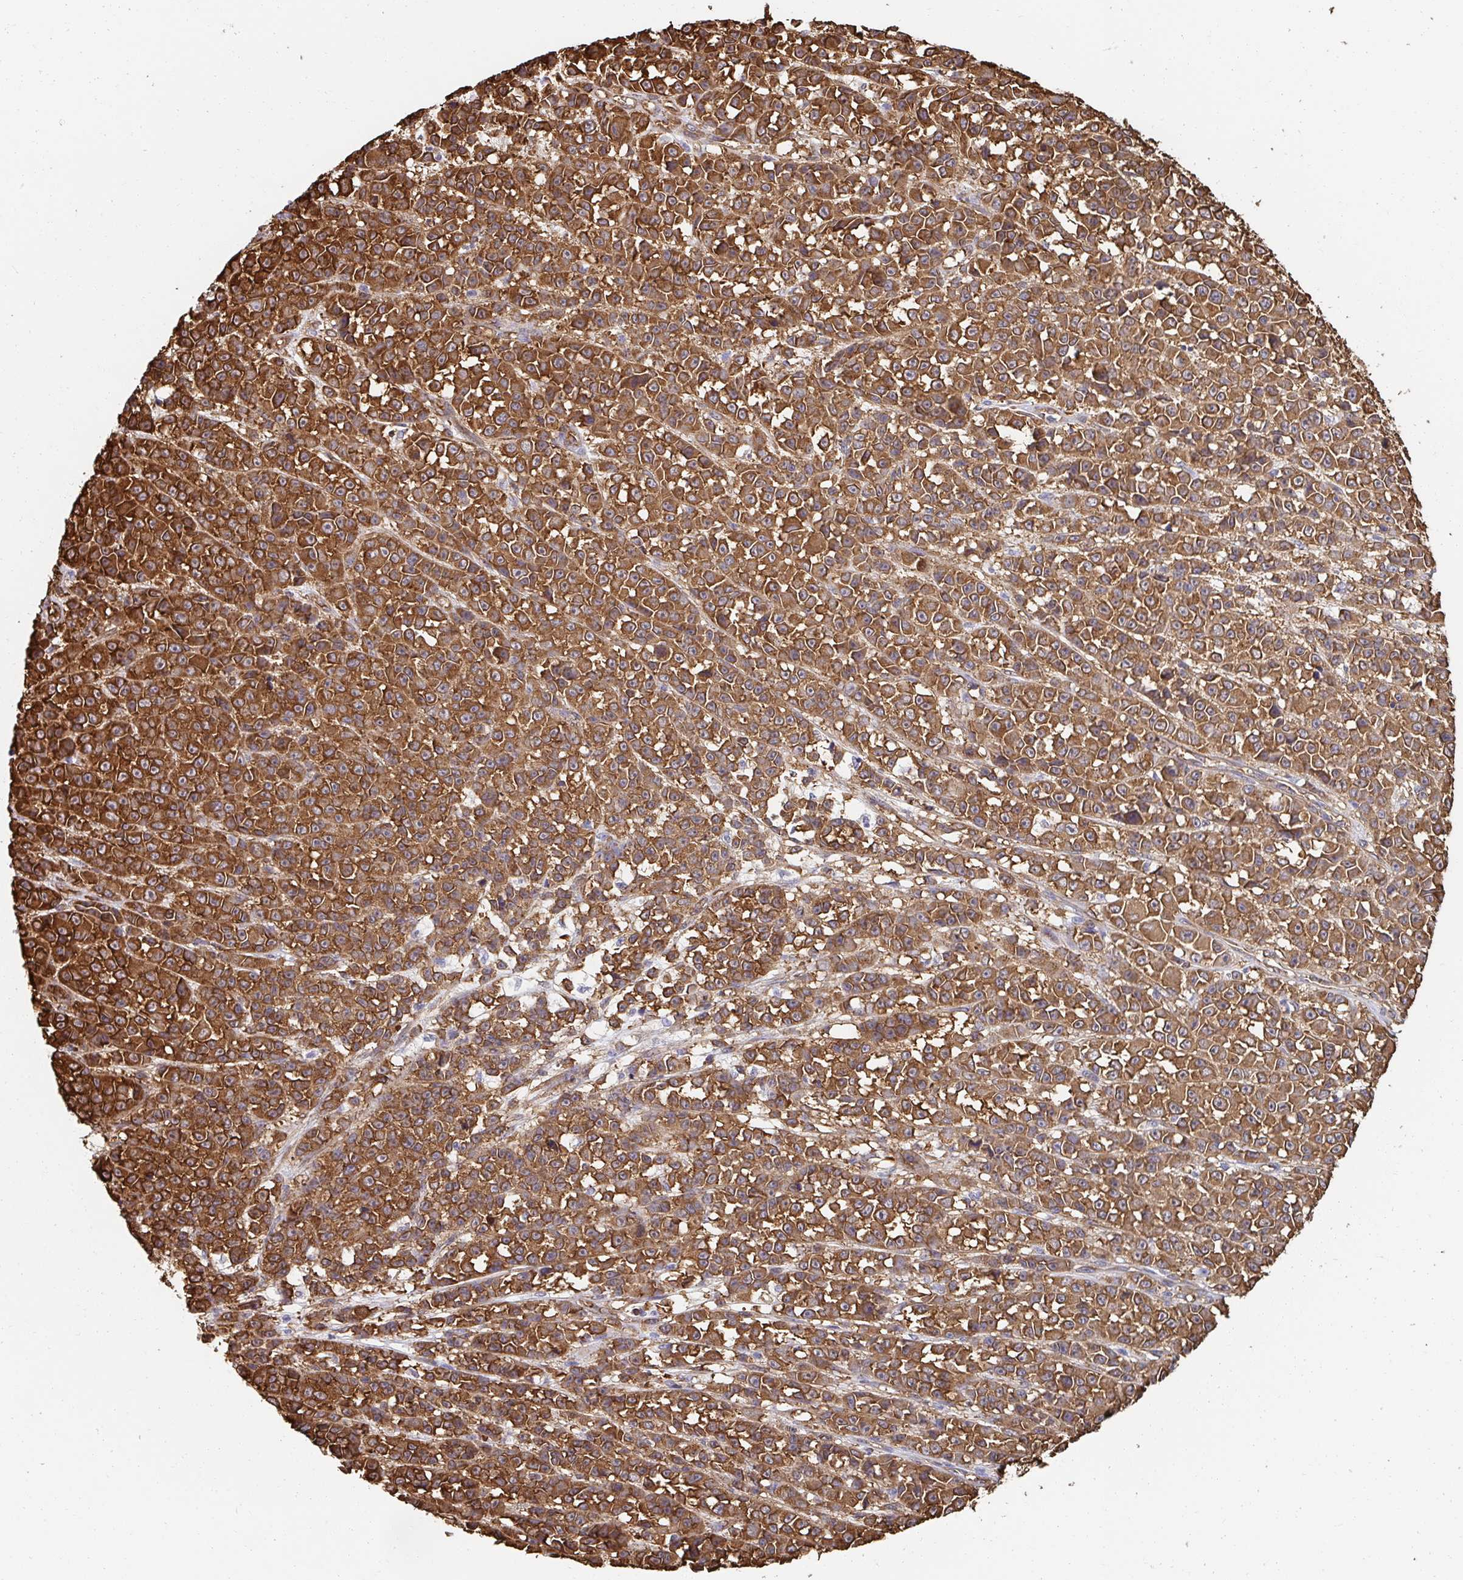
{"staining": {"intensity": "strong", "quantity": ">75%", "location": "cytoplasmic/membranous"}, "tissue": "melanoma", "cell_type": "Tumor cells", "image_type": "cancer", "snomed": [{"axis": "morphology", "description": "Malignant melanoma, NOS"}, {"axis": "topography", "description": "Skin"}, {"axis": "topography", "description": "Skin of back"}], "caption": "The immunohistochemical stain highlights strong cytoplasmic/membranous positivity in tumor cells of malignant melanoma tissue.", "gene": "CTTN", "patient": {"sex": "male", "age": 91}}